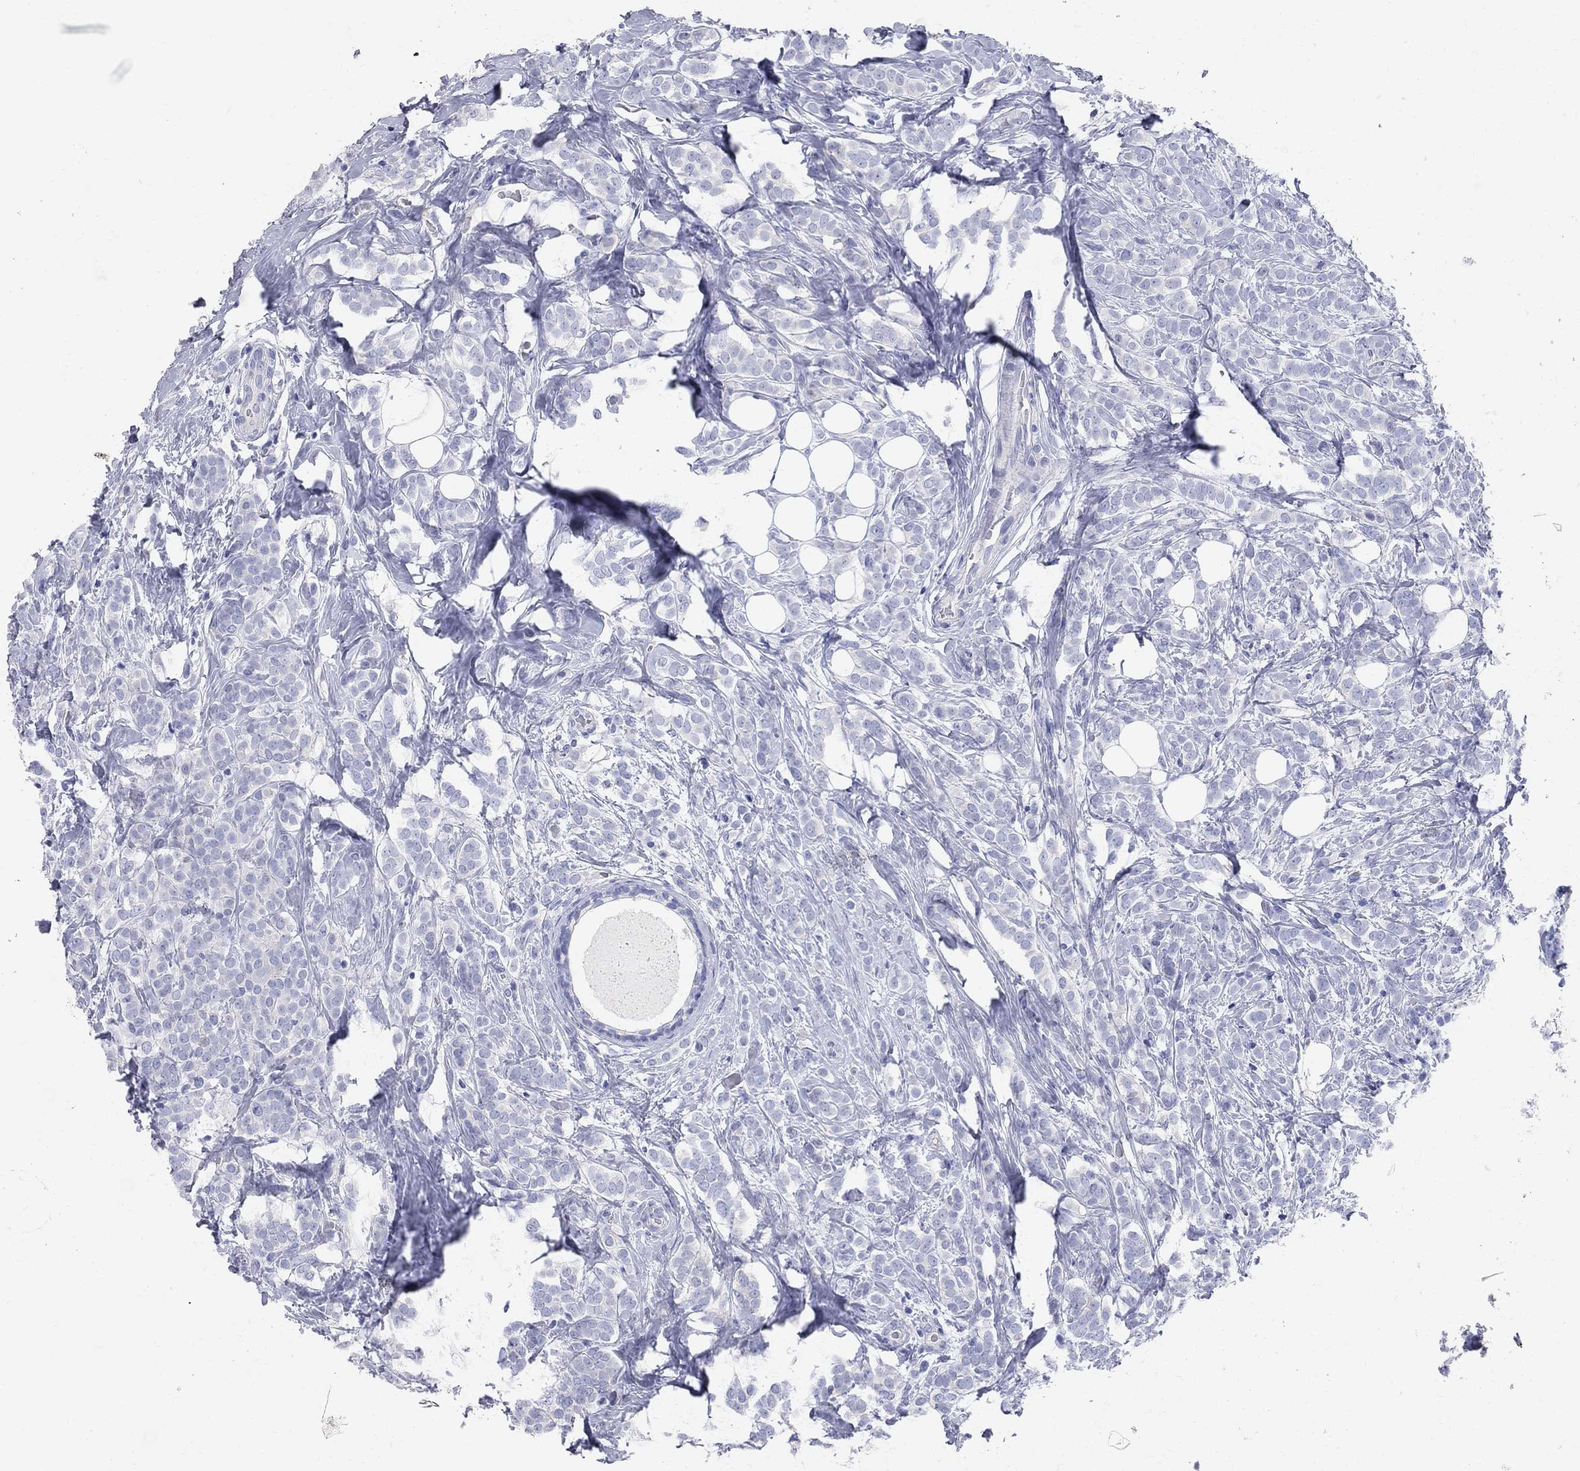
{"staining": {"intensity": "negative", "quantity": "none", "location": "none"}, "tissue": "breast cancer", "cell_type": "Tumor cells", "image_type": "cancer", "snomed": [{"axis": "morphology", "description": "Lobular carcinoma"}, {"axis": "topography", "description": "Breast"}], "caption": "Immunohistochemistry image of human breast cancer (lobular carcinoma) stained for a protein (brown), which demonstrates no expression in tumor cells. The staining is performed using DAB brown chromogen with nuclei counter-stained in using hematoxylin.", "gene": "AOX1", "patient": {"sex": "female", "age": 49}}